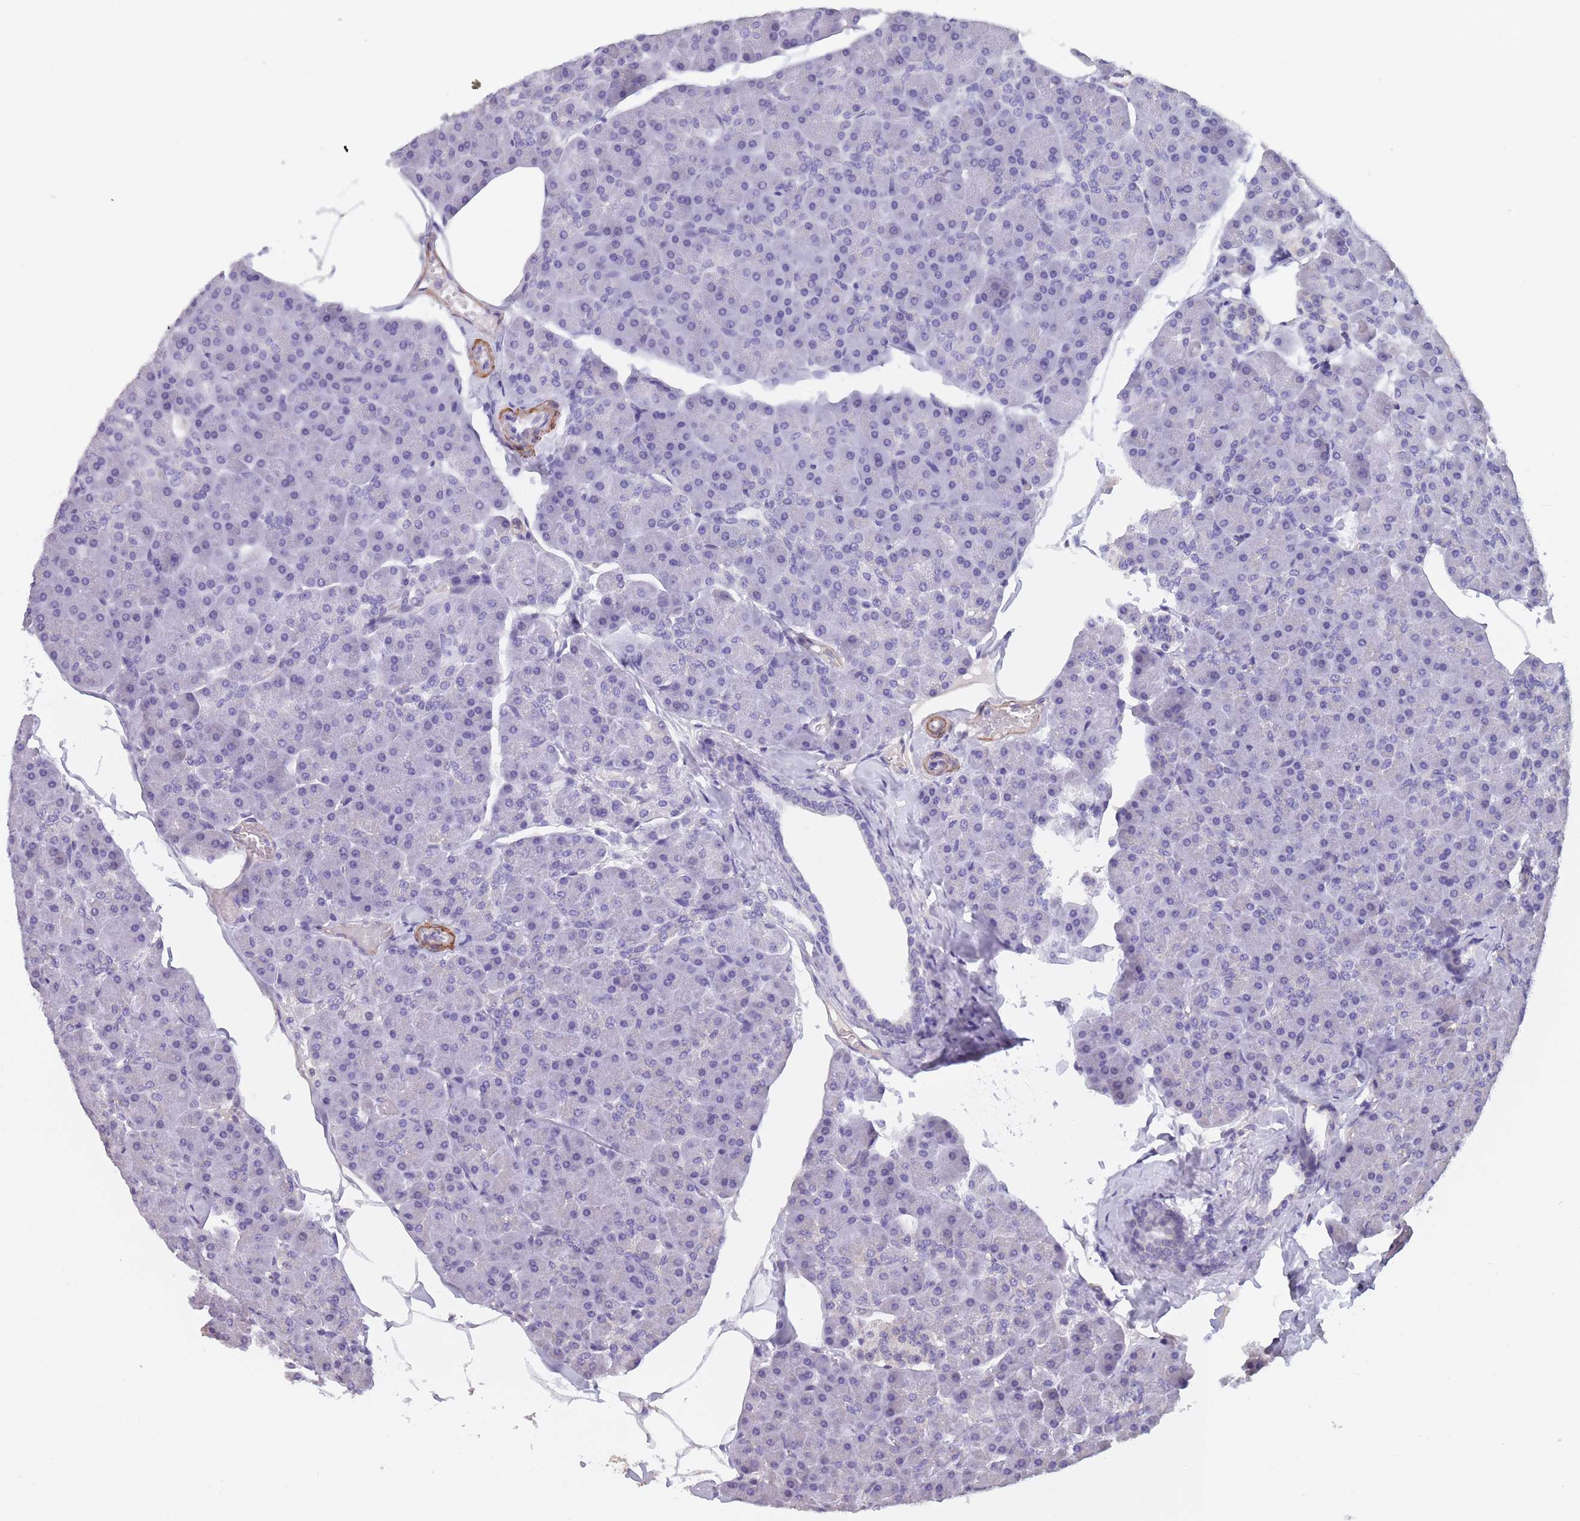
{"staining": {"intensity": "negative", "quantity": "none", "location": "none"}, "tissue": "pancreas", "cell_type": "Exocrine glandular cells", "image_type": "normal", "snomed": [{"axis": "morphology", "description": "Normal tissue, NOS"}, {"axis": "topography", "description": "Pancreas"}], "caption": "High power microscopy micrograph of an immunohistochemistry (IHC) image of benign pancreas, revealing no significant staining in exocrine glandular cells. (Stains: DAB (3,3'-diaminobenzidine) immunohistochemistry (IHC) with hematoxylin counter stain, Microscopy: brightfield microscopy at high magnification).", "gene": "TOMM40L", "patient": {"sex": "male", "age": 35}}